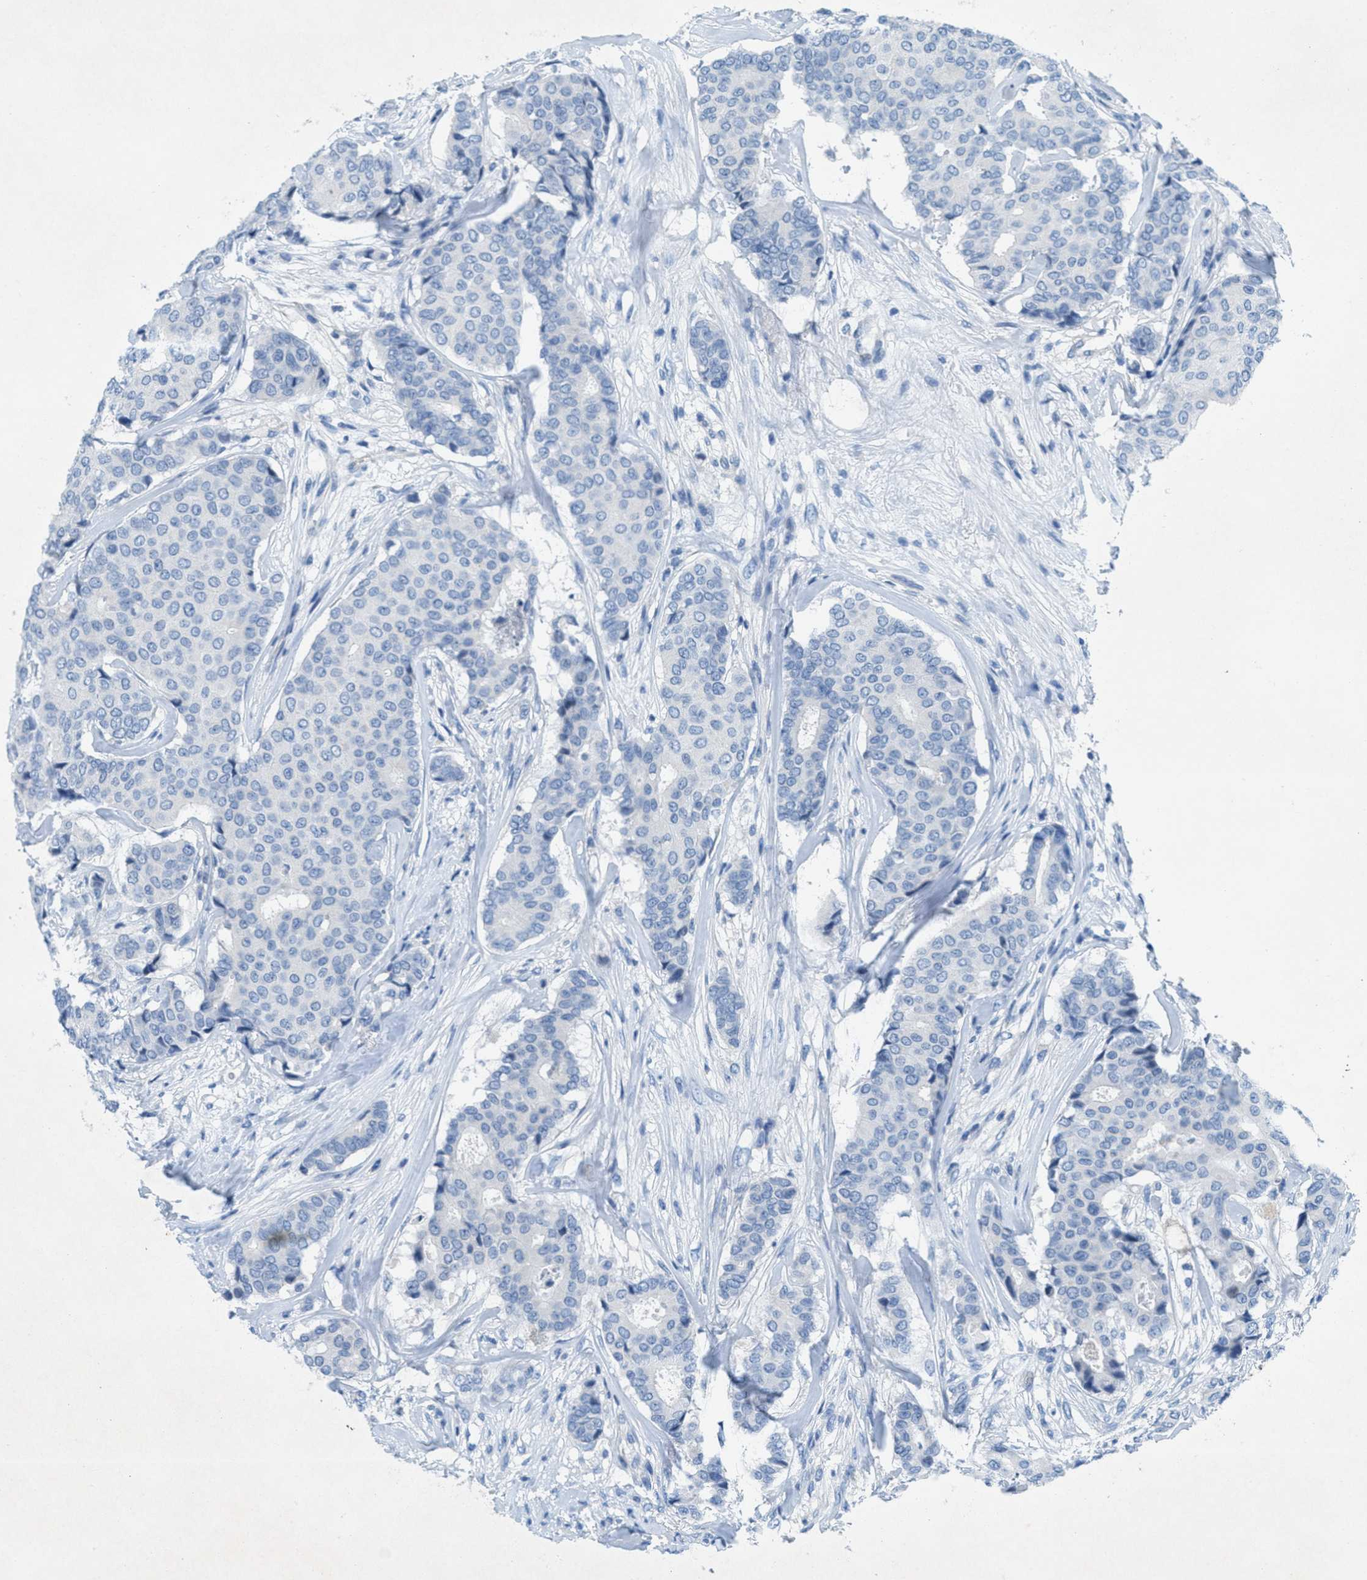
{"staining": {"intensity": "negative", "quantity": "none", "location": "none"}, "tissue": "breast cancer", "cell_type": "Tumor cells", "image_type": "cancer", "snomed": [{"axis": "morphology", "description": "Duct carcinoma"}, {"axis": "topography", "description": "Breast"}], "caption": "This is an immunohistochemistry (IHC) micrograph of breast intraductal carcinoma. There is no expression in tumor cells.", "gene": "GALNT17", "patient": {"sex": "female", "age": 75}}